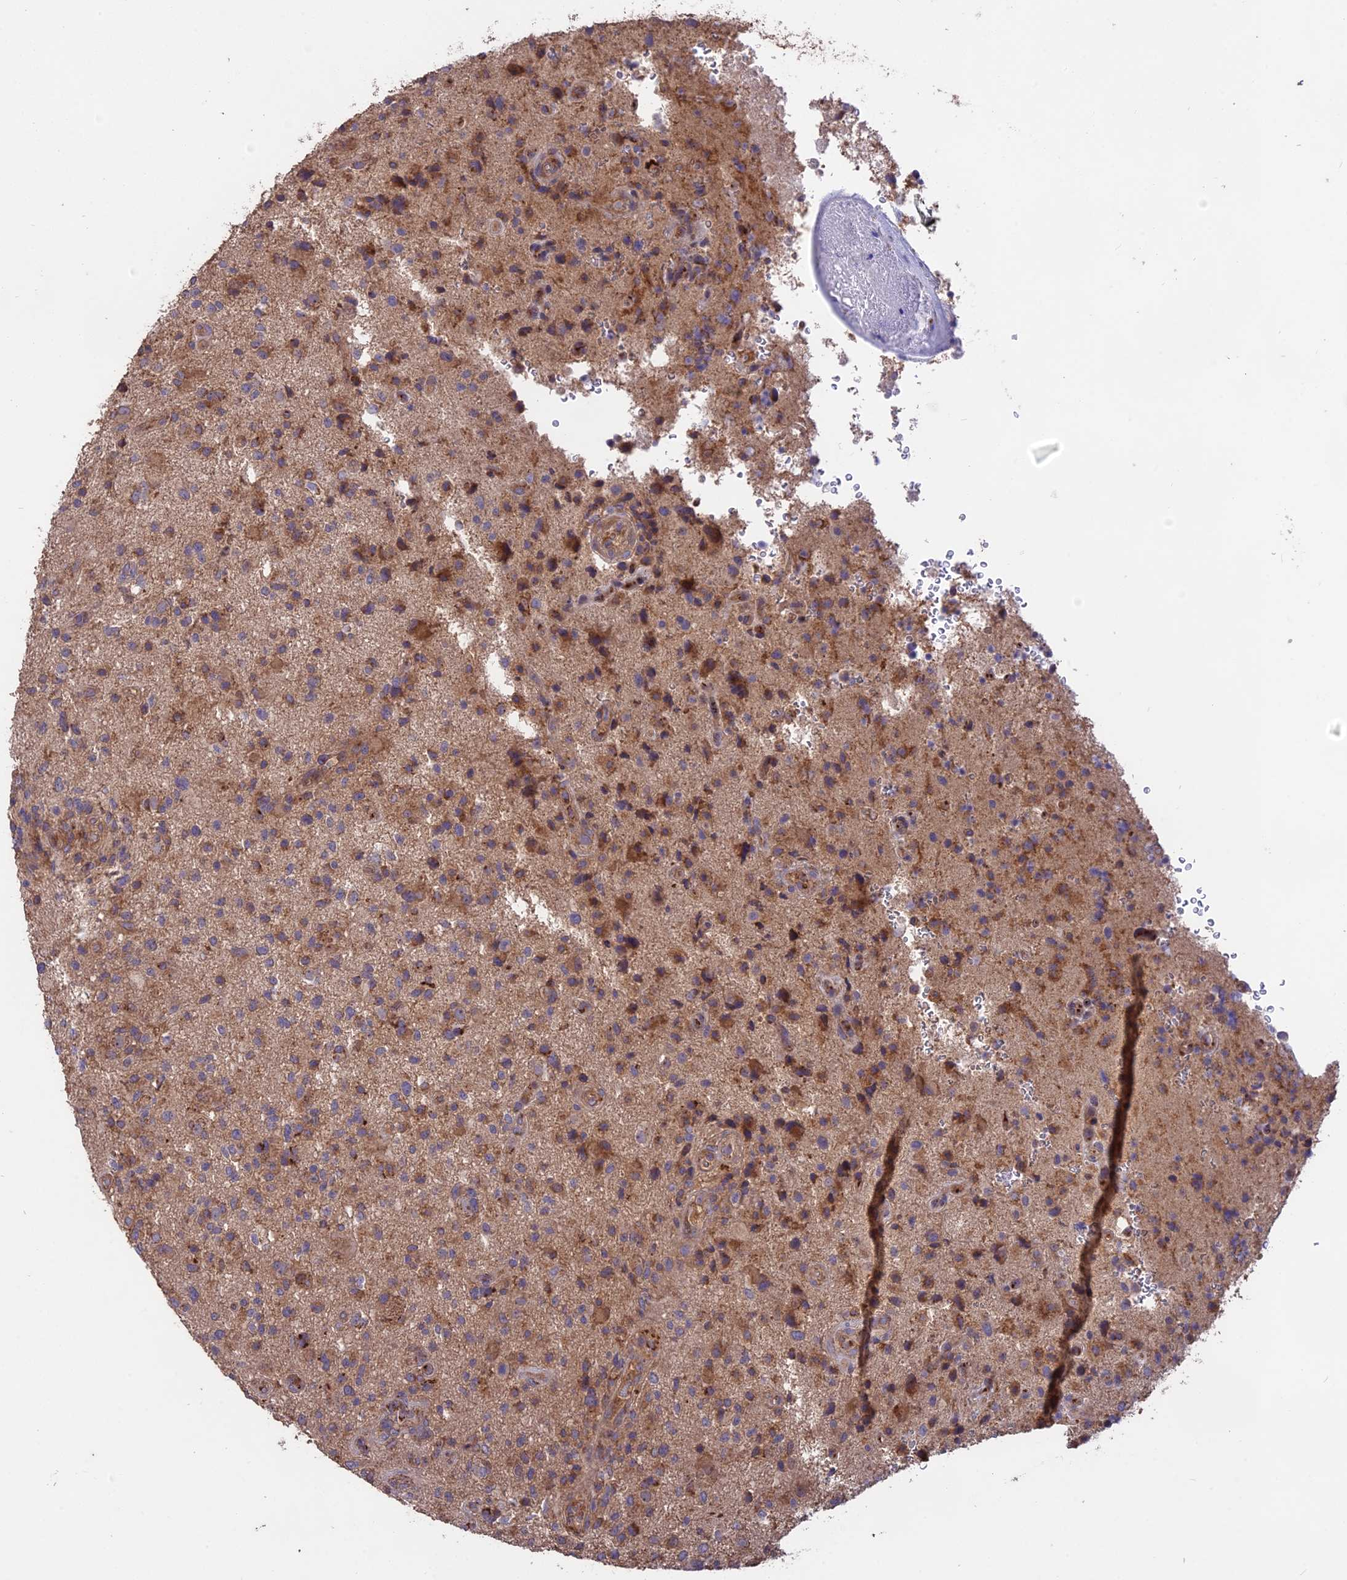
{"staining": {"intensity": "moderate", "quantity": ">75%", "location": "cytoplasmic/membranous"}, "tissue": "glioma", "cell_type": "Tumor cells", "image_type": "cancer", "snomed": [{"axis": "morphology", "description": "Glioma, malignant, High grade"}, {"axis": "topography", "description": "Brain"}], "caption": "Glioma stained with IHC exhibits moderate cytoplasmic/membranous expression in approximately >75% of tumor cells. The staining was performed using DAB (3,3'-diaminobenzidine), with brown indicating positive protein expression. Nuclei are stained blue with hematoxylin.", "gene": "NUDT8", "patient": {"sex": "male", "age": 47}}